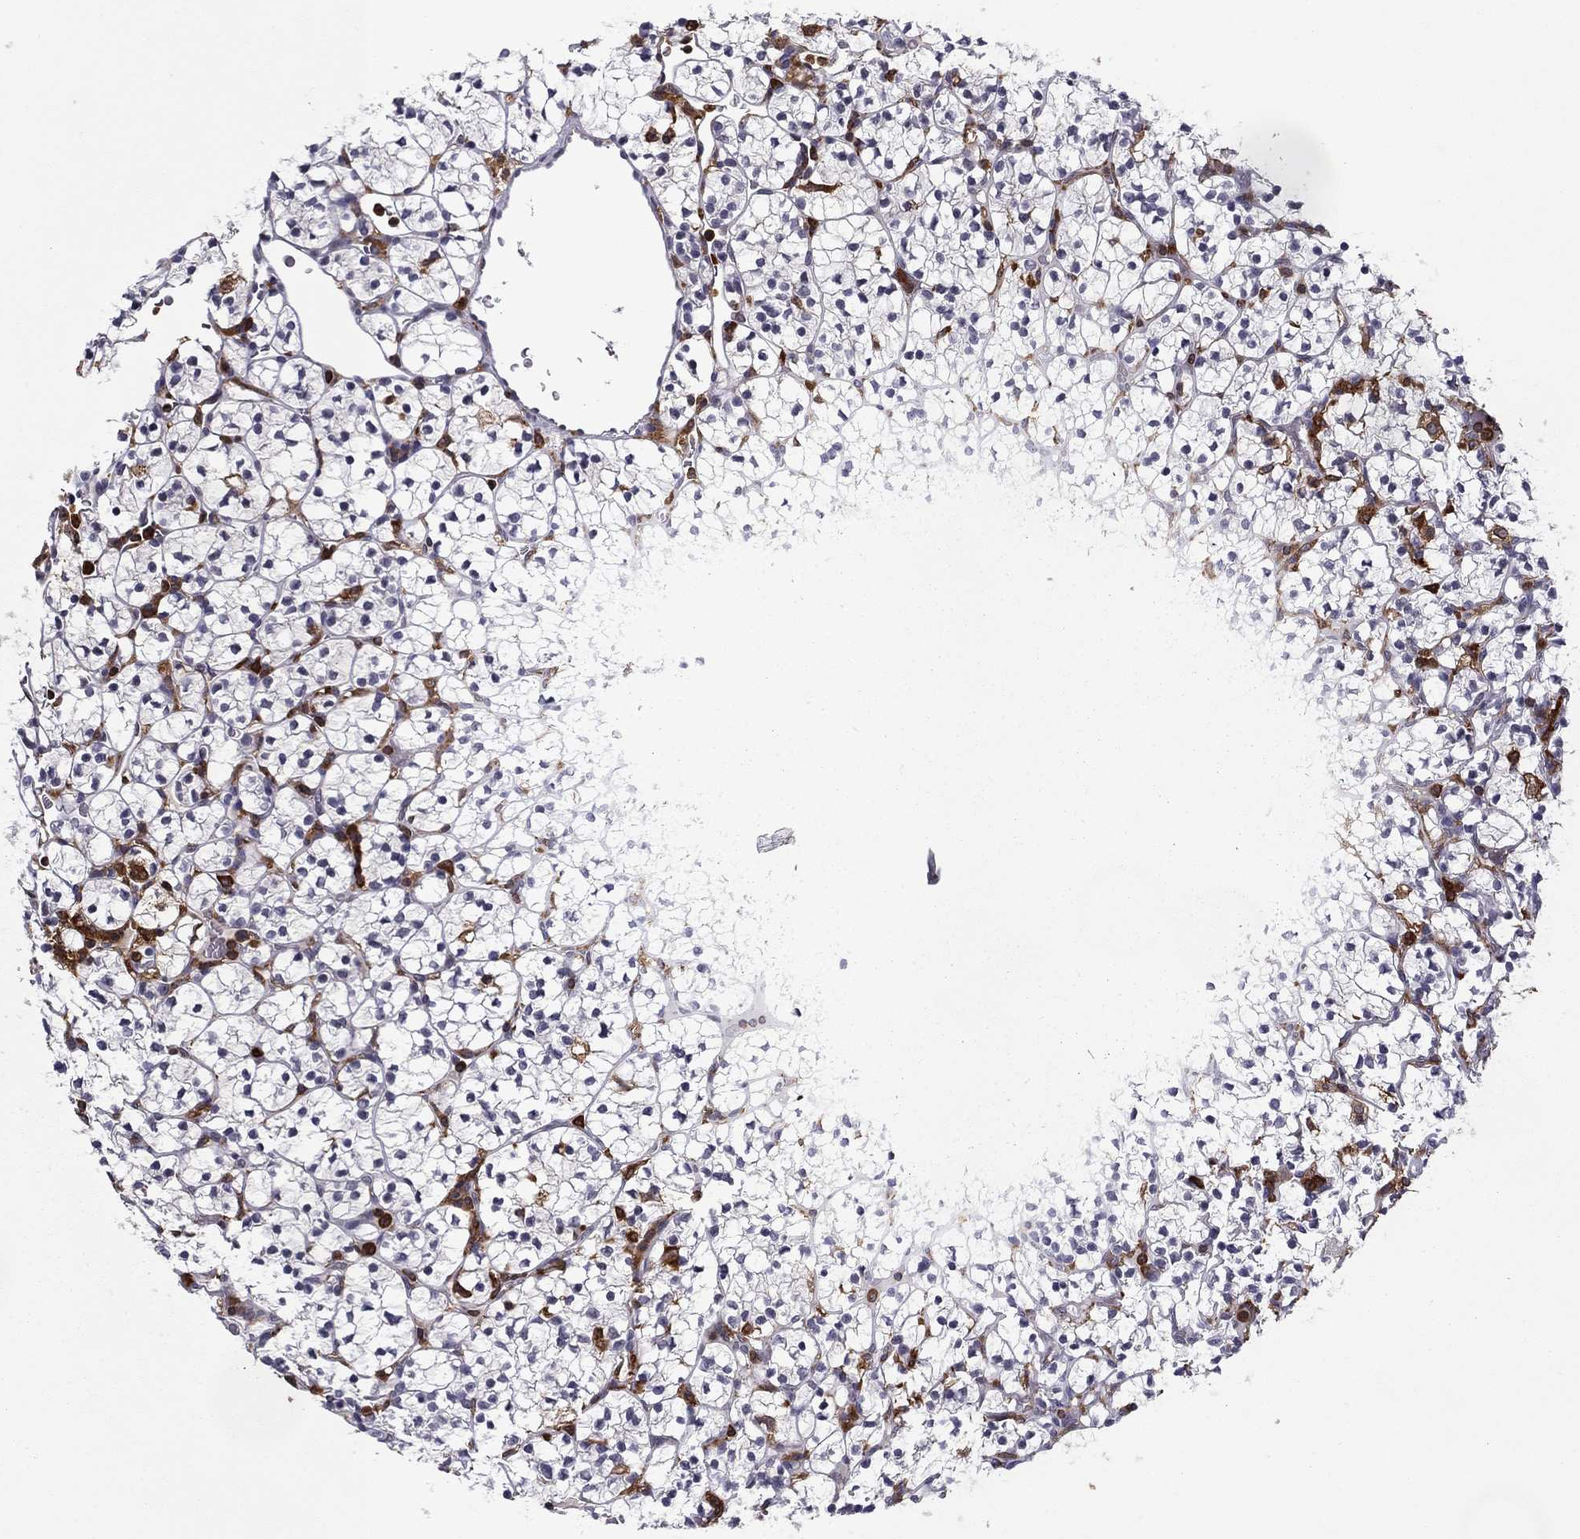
{"staining": {"intensity": "negative", "quantity": "none", "location": "none"}, "tissue": "renal cancer", "cell_type": "Tumor cells", "image_type": "cancer", "snomed": [{"axis": "morphology", "description": "Adenocarcinoma, NOS"}, {"axis": "topography", "description": "Kidney"}], "caption": "Immunohistochemical staining of human renal cancer (adenocarcinoma) exhibits no significant expression in tumor cells.", "gene": "PLCB2", "patient": {"sex": "female", "age": 89}}